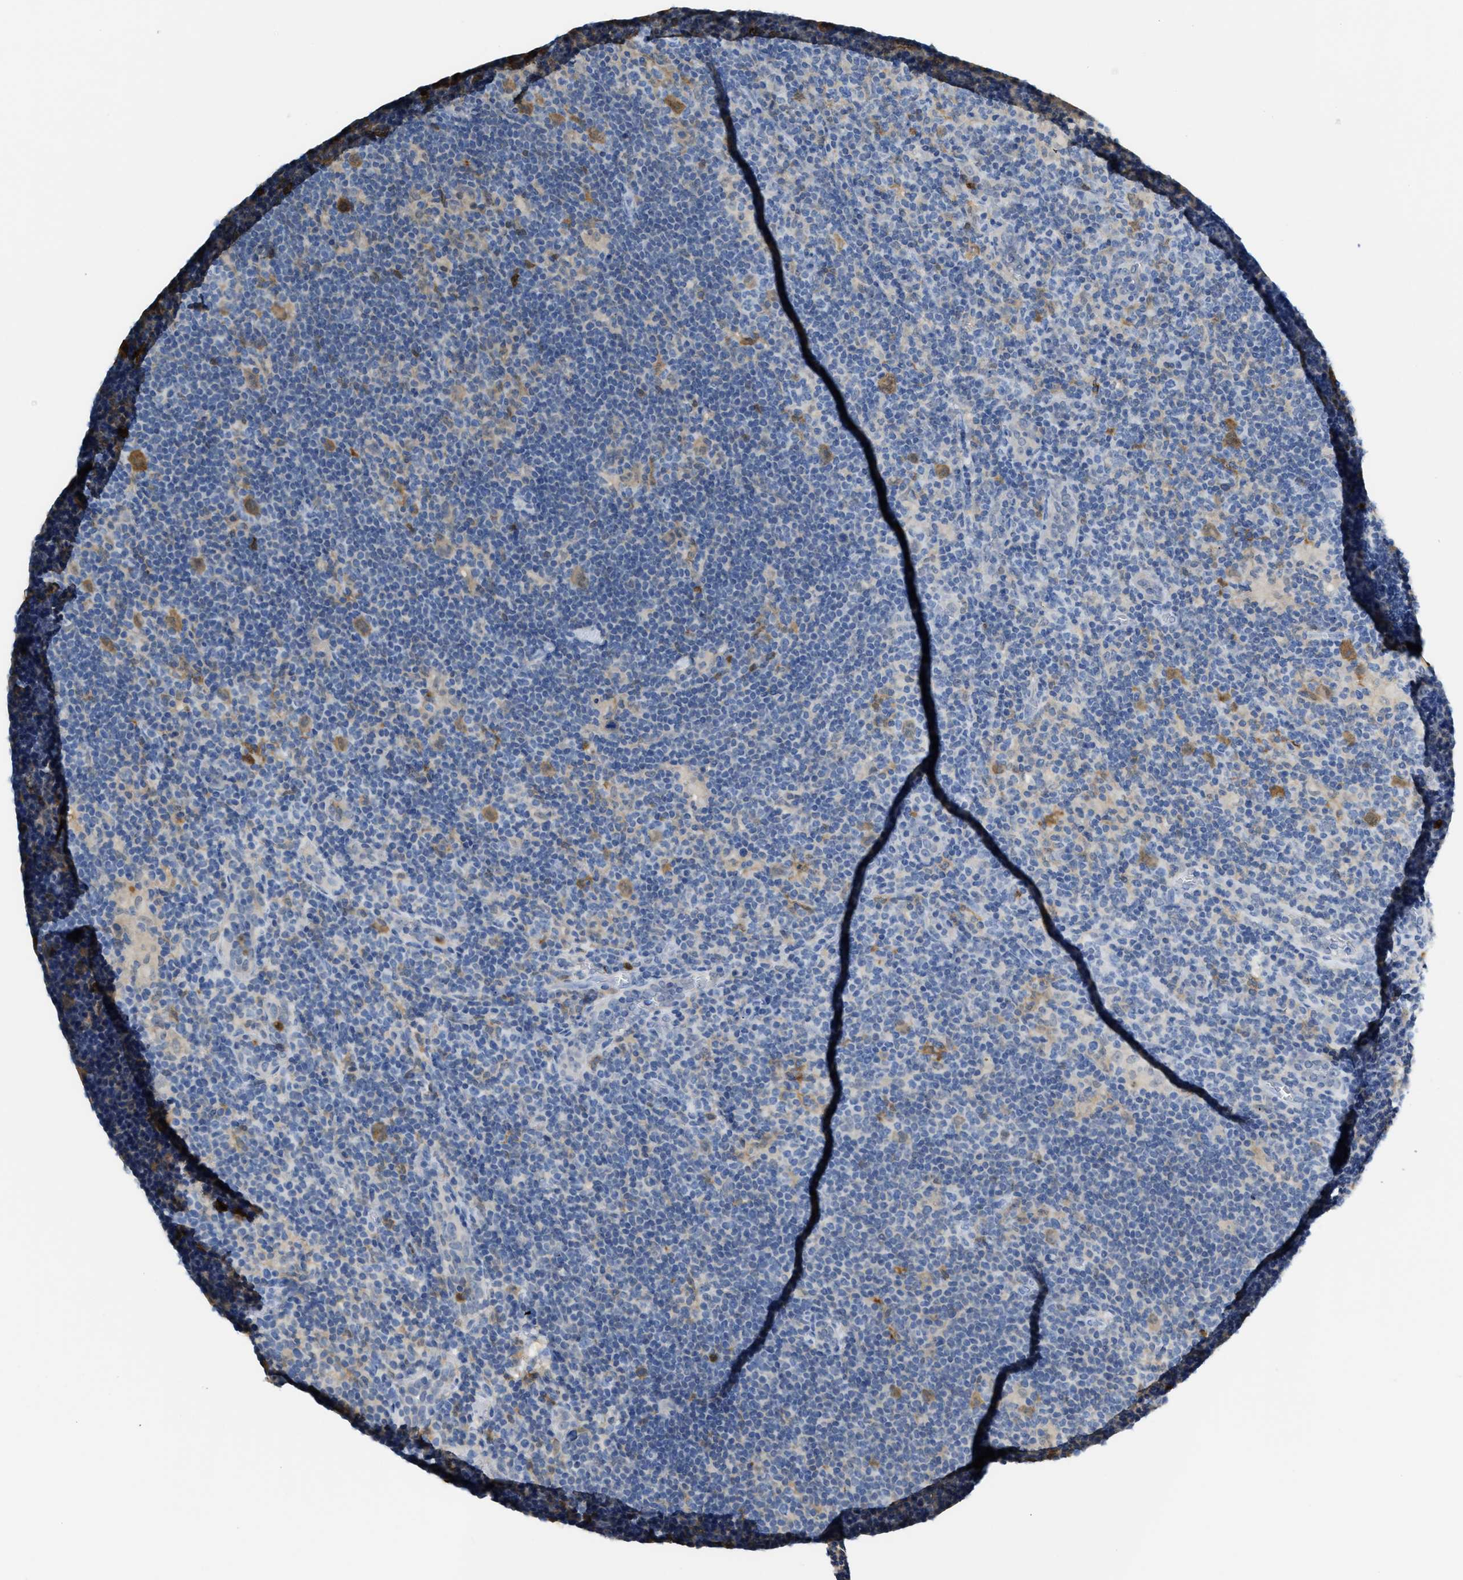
{"staining": {"intensity": "moderate", "quantity": ">75%", "location": "cytoplasmic/membranous"}, "tissue": "lymphoma", "cell_type": "Tumor cells", "image_type": "cancer", "snomed": [{"axis": "morphology", "description": "Hodgkin's disease, NOS"}, {"axis": "topography", "description": "Lymph node"}], "caption": "There is medium levels of moderate cytoplasmic/membranous expression in tumor cells of Hodgkin's disease, as demonstrated by immunohistochemical staining (brown color).", "gene": "SERPINB1", "patient": {"sex": "female", "age": 57}}